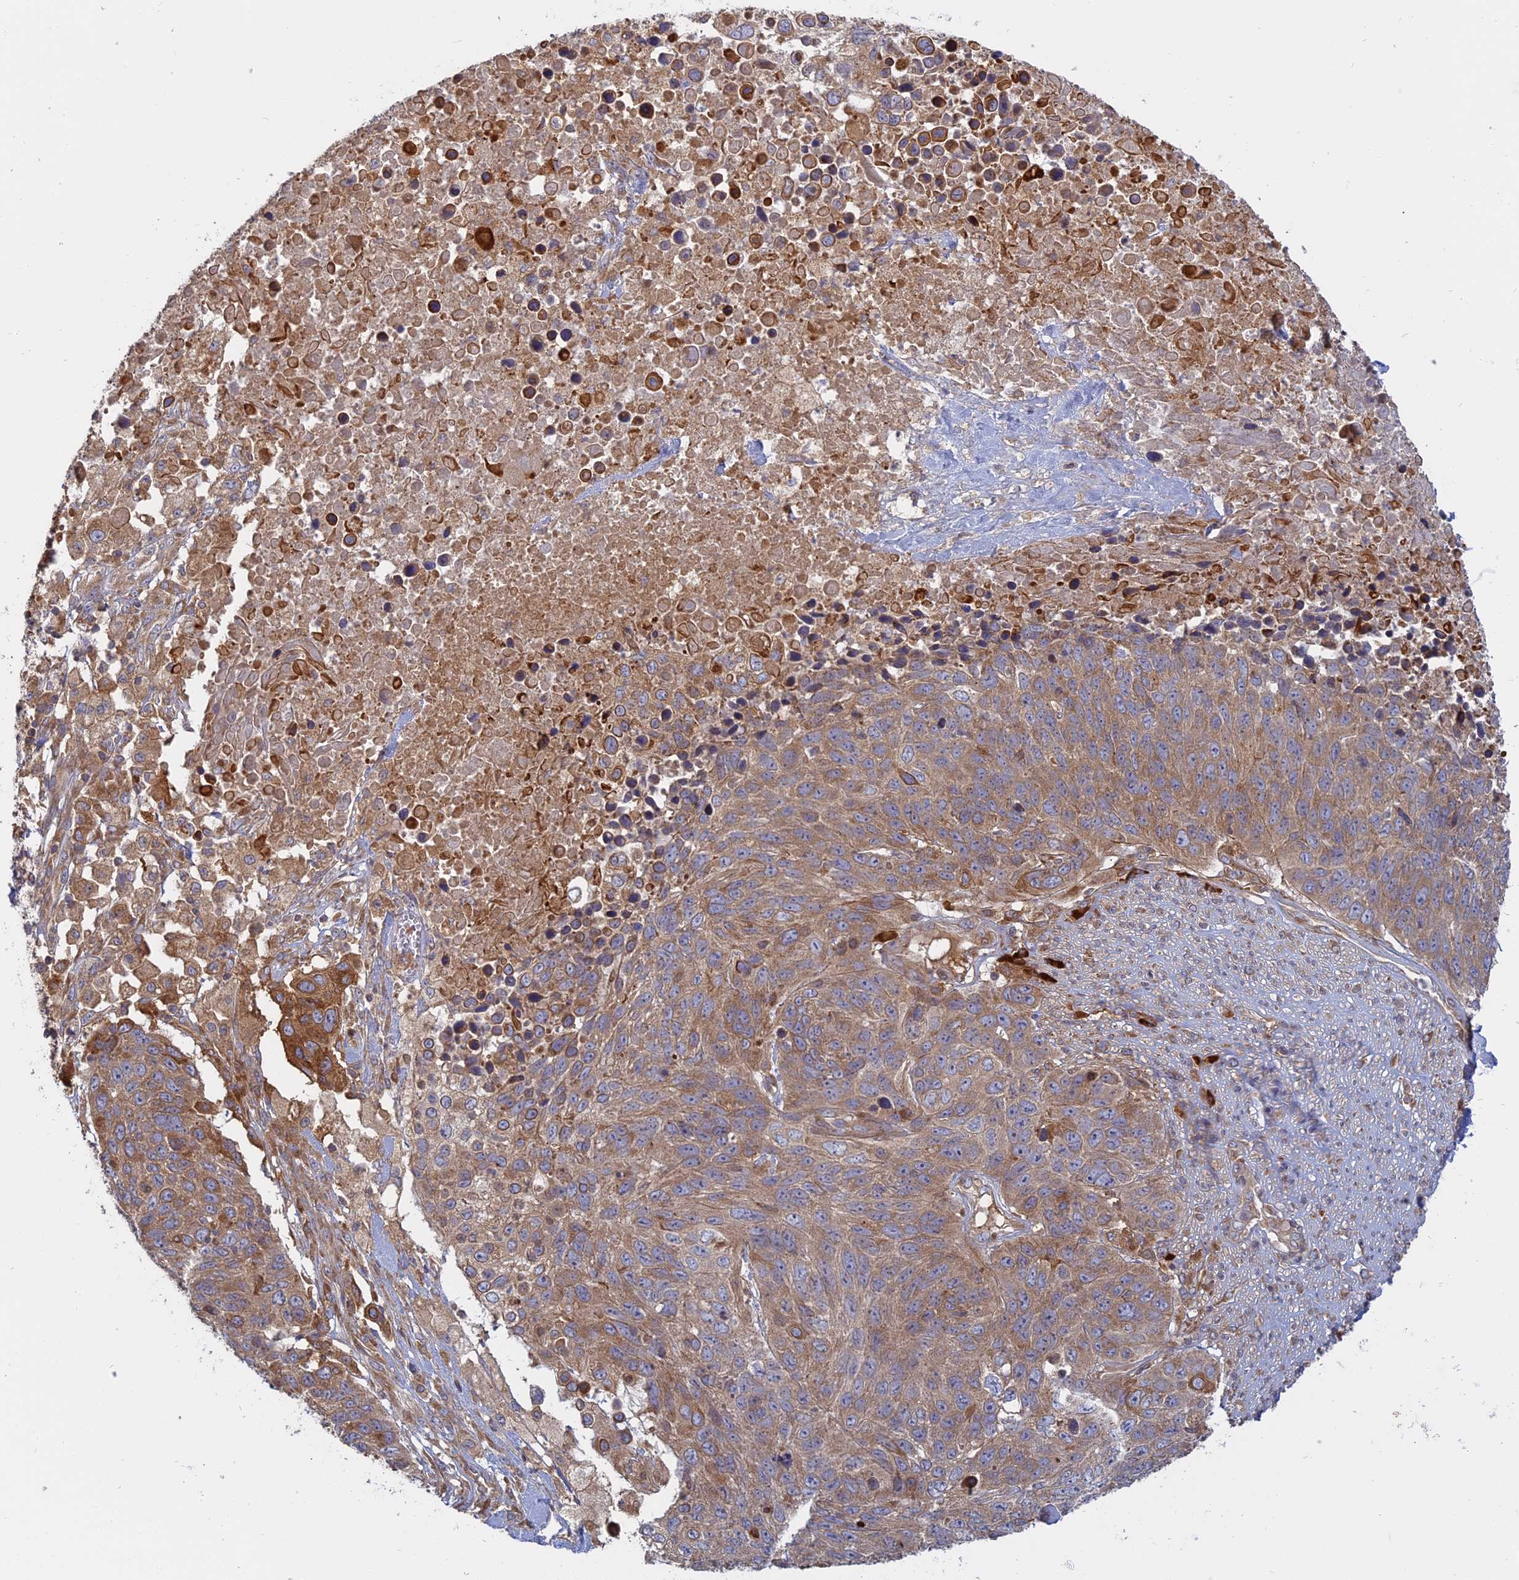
{"staining": {"intensity": "moderate", "quantity": ">75%", "location": "cytoplasmic/membranous"}, "tissue": "lung cancer", "cell_type": "Tumor cells", "image_type": "cancer", "snomed": [{"axis": "morphology", "description": "Normal tissue, NOS"}, {"axis": "morphology", "description": "Squamous cell carcinoma, NOS"}, {"axis": "topography", "description": "Lymph node"}, {"axis": "topography", "description": "Lung"}], "caption": "Immunohistochemistry (IHC) micrograph of human lung cancer (squamous cell carcinoma) stained for a protein (brown), which shows medium levels of moderate cytoplasmic/membranous staining in about >75% of tumor cells.", "gene": "TMEM208", "patient": {"sex": "male", "age": 66}}